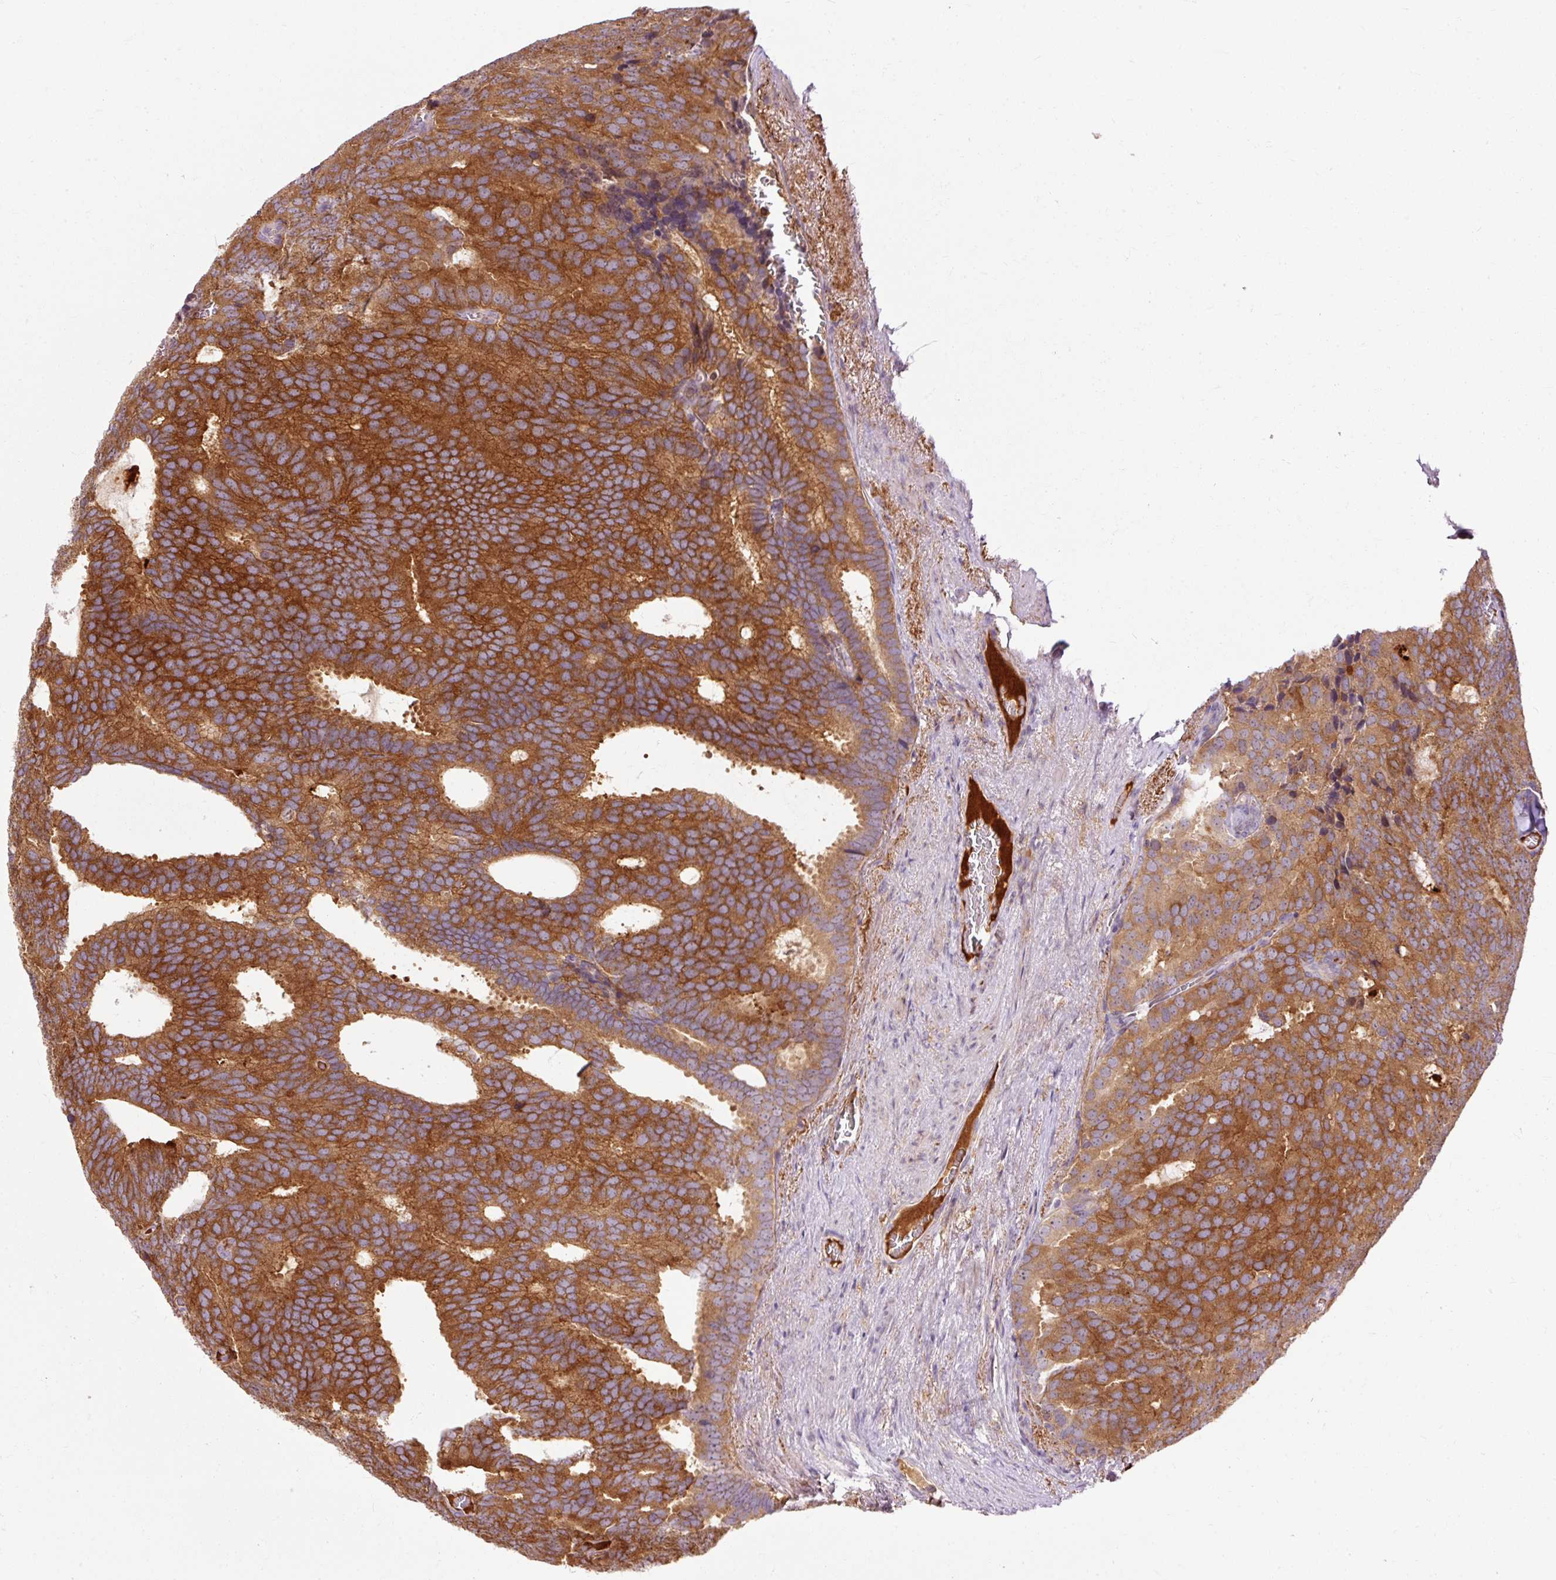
{"staining": {"intensity": "strong", "quantity": ">75%", "location": "cytoplasmic/membranous"}, "tissue": "prostate cancer", "cell_type": "Tumor cells", "image_type": "cancer", "snomed": [{"axis": "morphology", "description": "Adenocarcinoma, Low grade"}, {"axis": "topography", "description": "Prostate"}], "caption": "This micrograph reveals prostate adenocarcinoma (low-grade) stained with immunohistochemistry to label a protein in brown. The cytoplasmic/membranous of tumor cells show strong positivity for the protein. Nuclei are counter-stained blue.", "gene": "CEBPZ", "patient": {"sex": "male", "age": 71}}